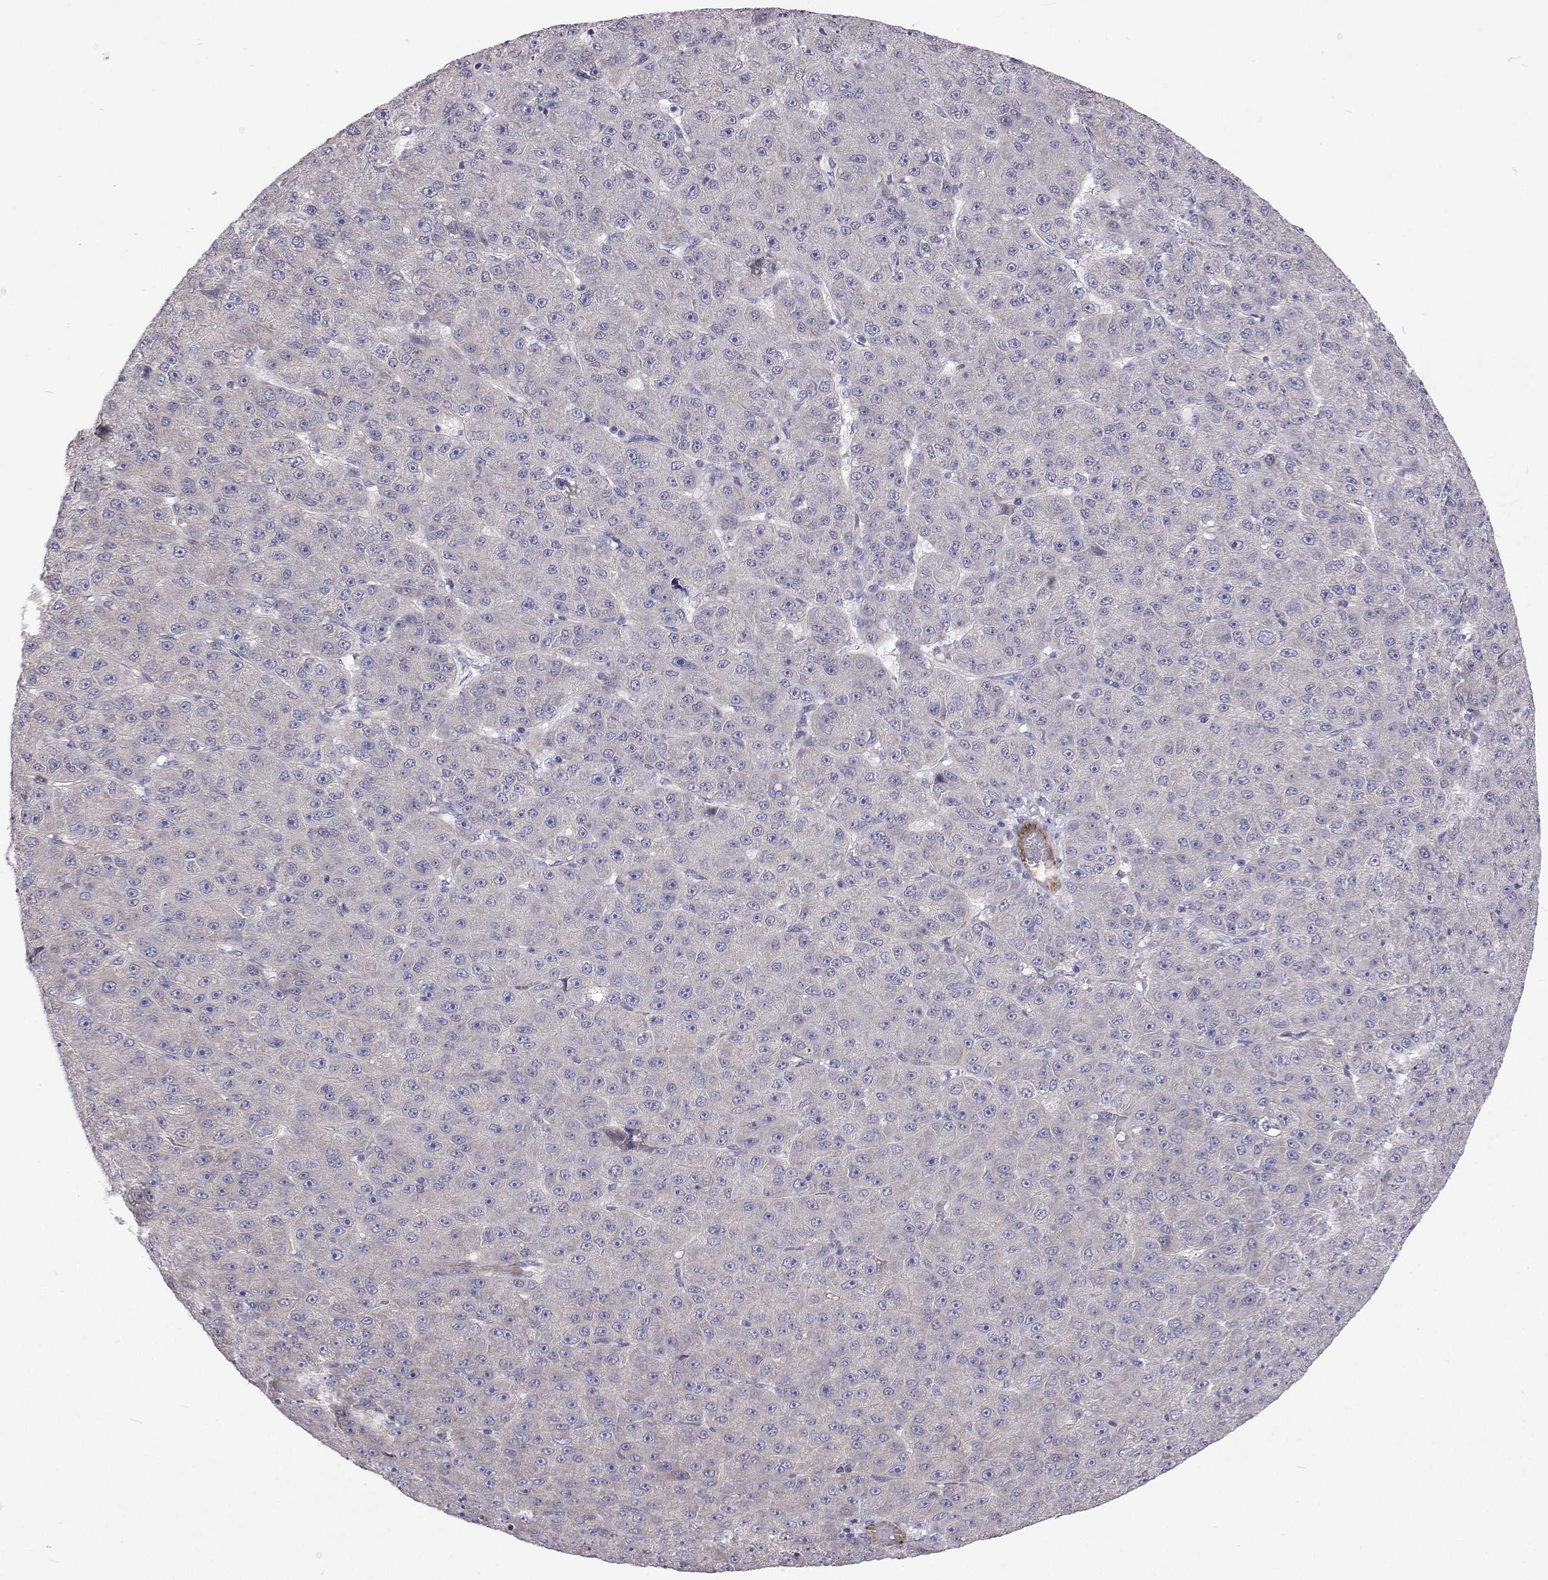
{"staining": {"intensity": "negative", "quantity": "none", "location": "none"}, "tissue": "liver cancer", "cell_type": "Tumor cells", "image_type": "cancer", "snomed": [{"axis": "morphology", "description": "Carcinoma, Hepatocellular, NOS"}, {"axis": "topography", "description": "Liver"}], "caption": "High magnification brightfield microscopy of liver cancer stained with DAB (brown) and counterstained with hematoxylin (blue): tumor cells show no significant expression.", "gene": "NPR3", "patient": {"sex": "male", "age": 67}}